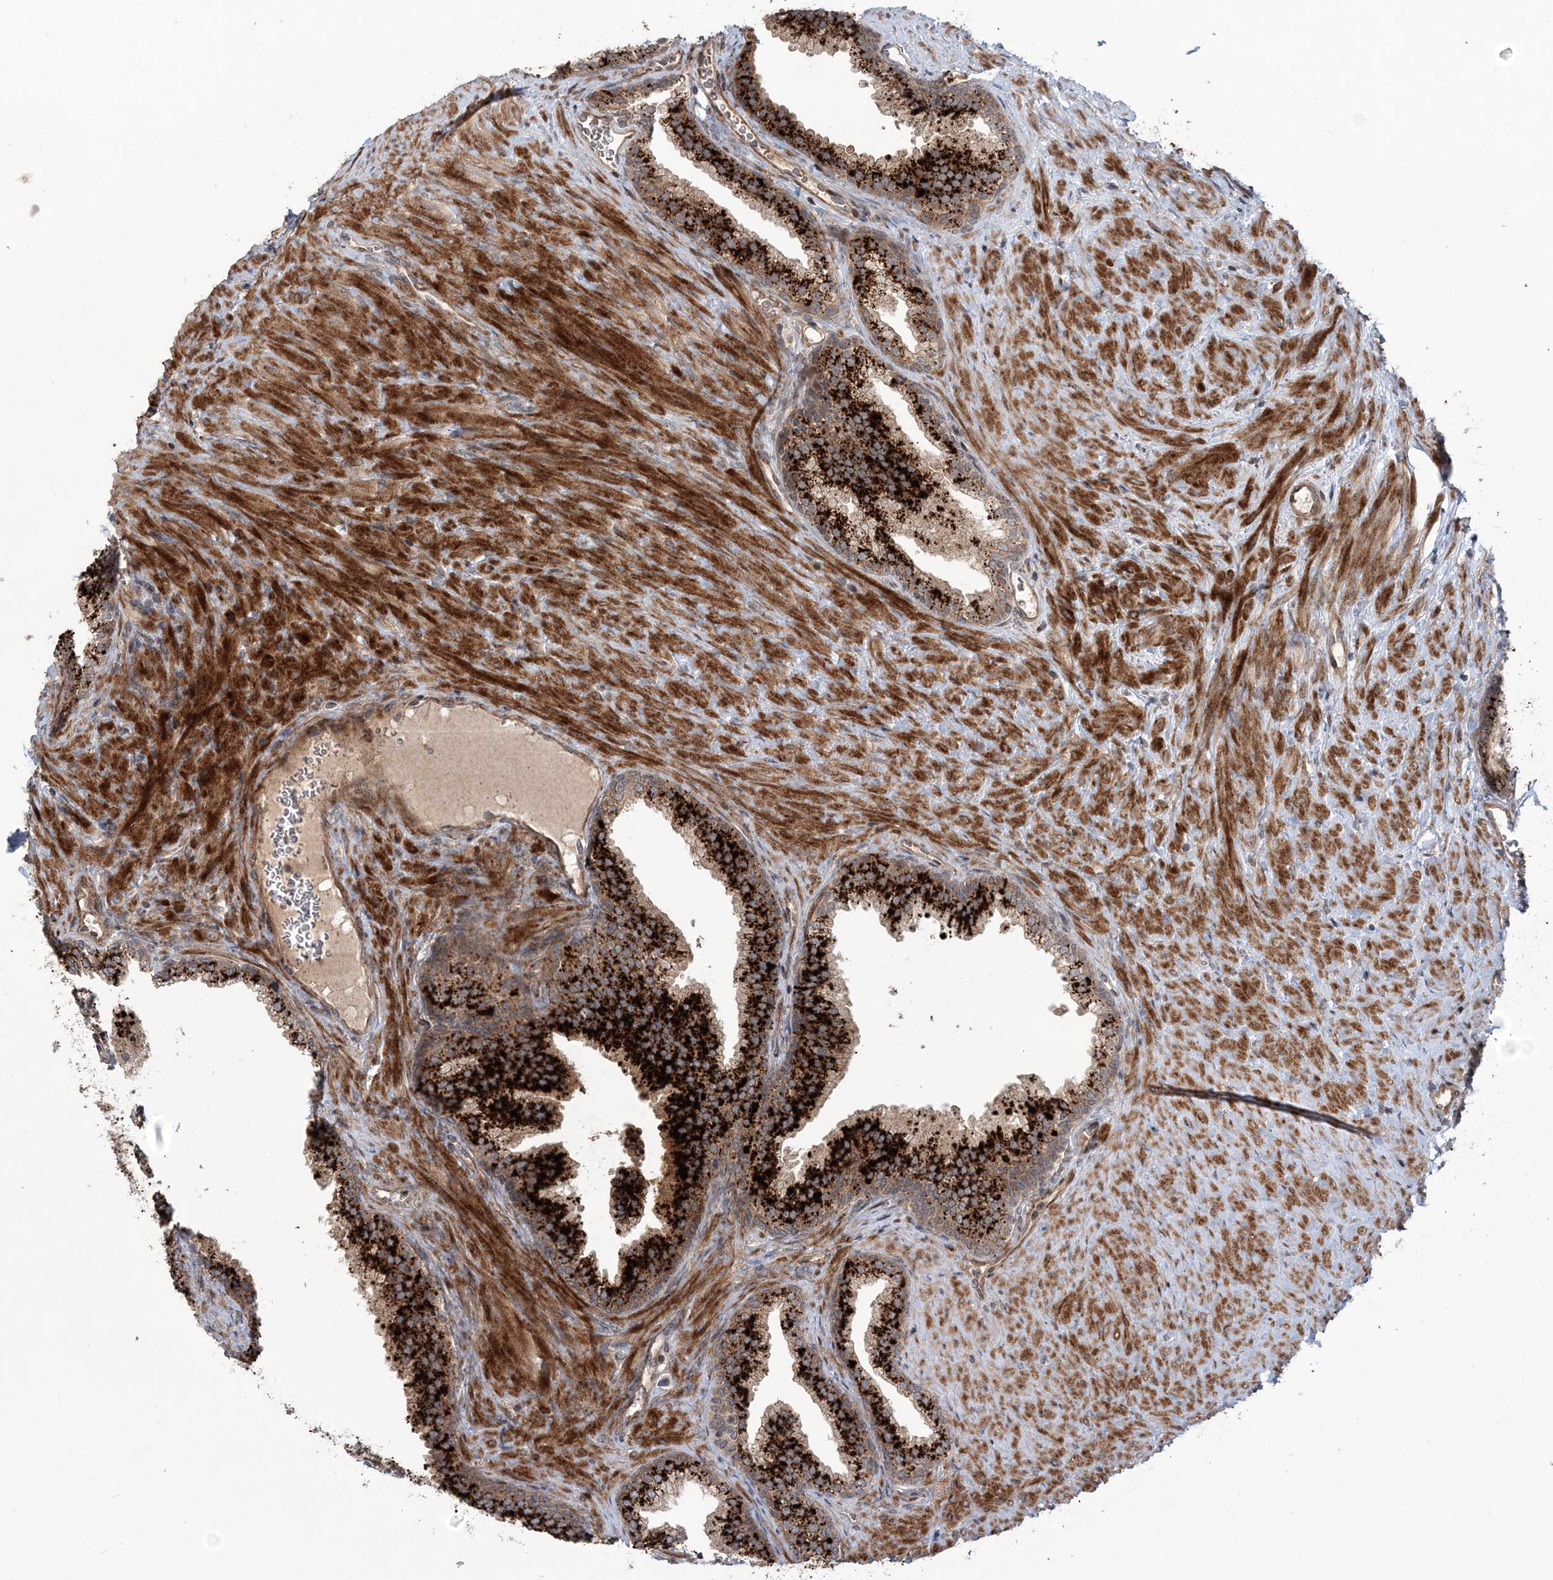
{"staining": {"intensity": "strong", "quantity": "25%-75%", "location": "cytoplasmic/membranous"}, "tissue": "prostate", "cell_type": "Glandular cells", "image_type": "normal", "snomed": [{"axis": "morphology", "description": "Normal tissue, NOS"}, {"axis": "topography", "description": "Prostate"}], "caption": "Immunohistochemical staining of unremarkable human prostate demonstrates high levels of strong cytoplasmic/membranous expression in about 25%-75% of glandular cells.", "gene": "UBTD2", "patient": {"sex": "male", "age": 76}}